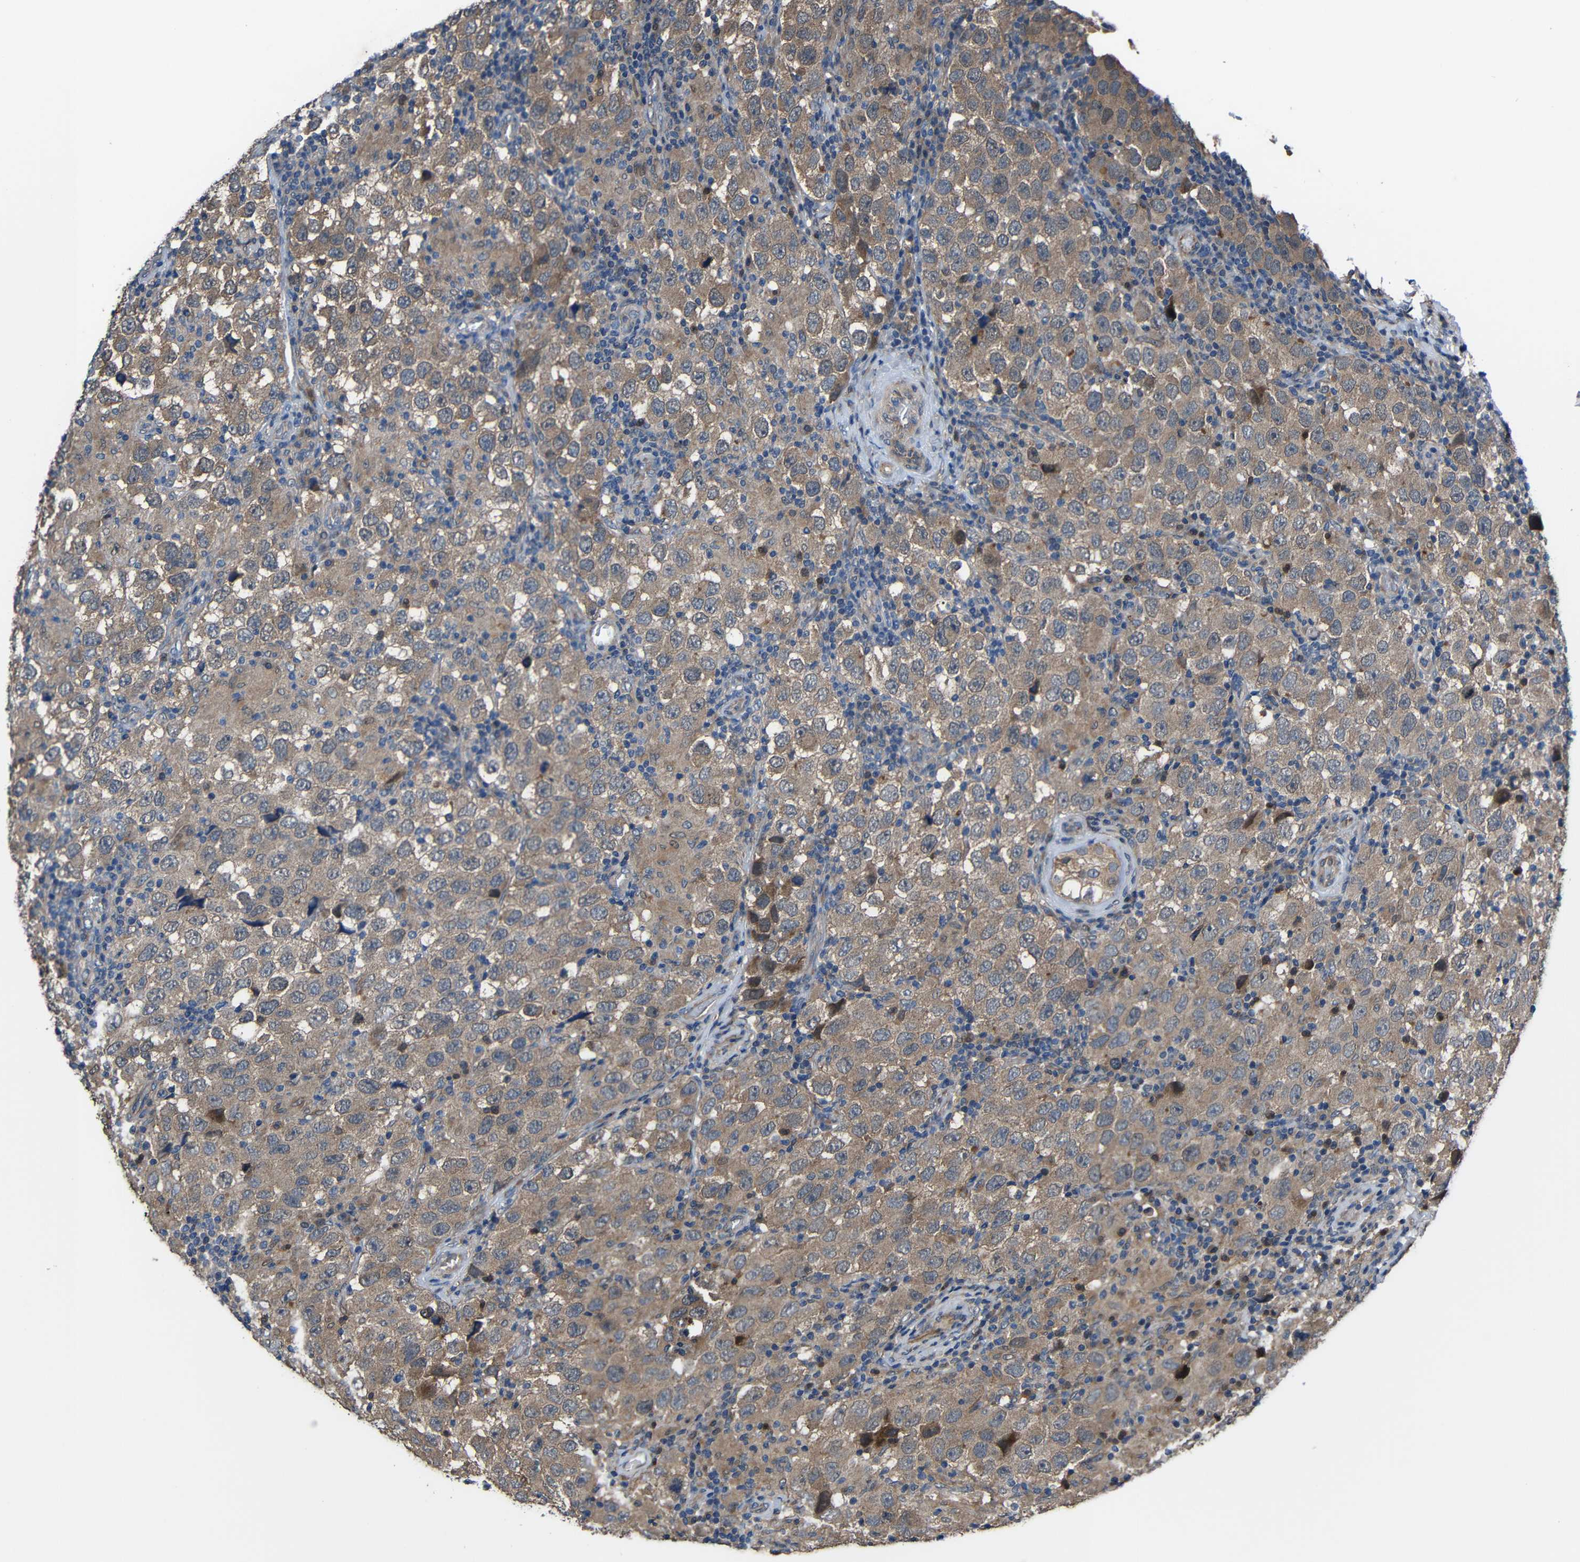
{"staining": {"intensity": "moderate", "quantity": ">75%", "location": "cytoplasmic/membranous"}, "tissue": "testis cancer", "cell_type": "Tumor cells", "image_type": "cancer", "snomed": [{"axis": "morphology", "description": "Carcinoma, Embryonal, NOS"}, {"axis": "topography", "description": "Testis"}], "caption": "Moderate cytoplasmic/membranous expression is seen in approximately >75% of tumor cells in testis embryonal carcinoma.", "gene": "CHST9", "patient": {"sex": "male", "age": 21}}